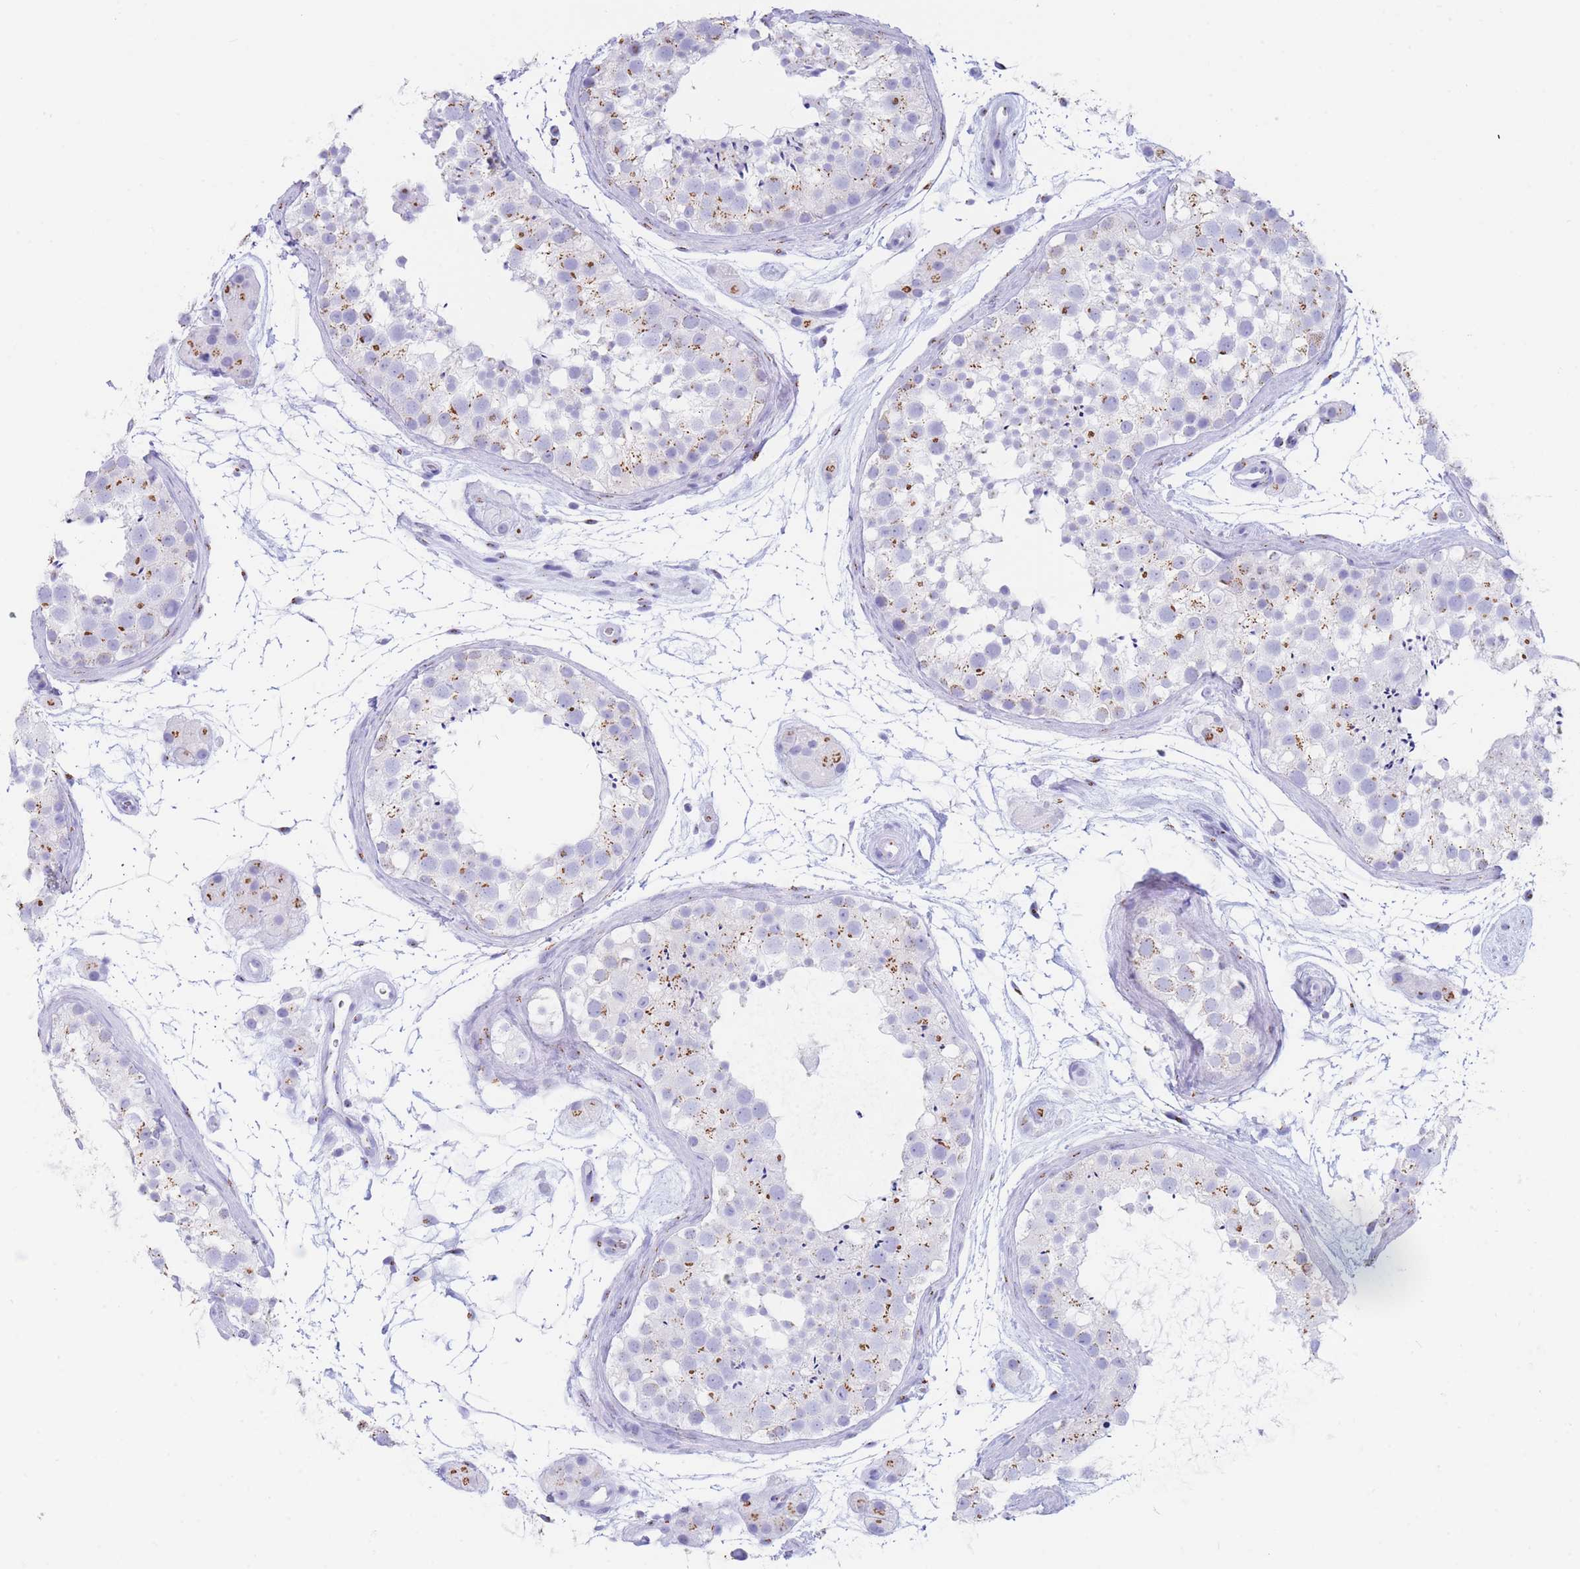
{"staining": {"intensity": "moderate", "quantity": "<25%", "location": "cytoplasmic/membranous"}, "tissue": "testis", "cell_type": "Cells in seminiferous ducts", "image_type": "normal", "snomed": [{"axis": "morphology", "description": "Normal tissue, NOS"}, {"axis": "topography", "description": "Testis"}], "caption": "Protein staining of benign testis exhibits moderate cytoplasmic/membranous positivity in about <25% of cells in seminiferous ducts.", "gene": "FAM3C", "patient": {"sex": "male", "age": 41}}